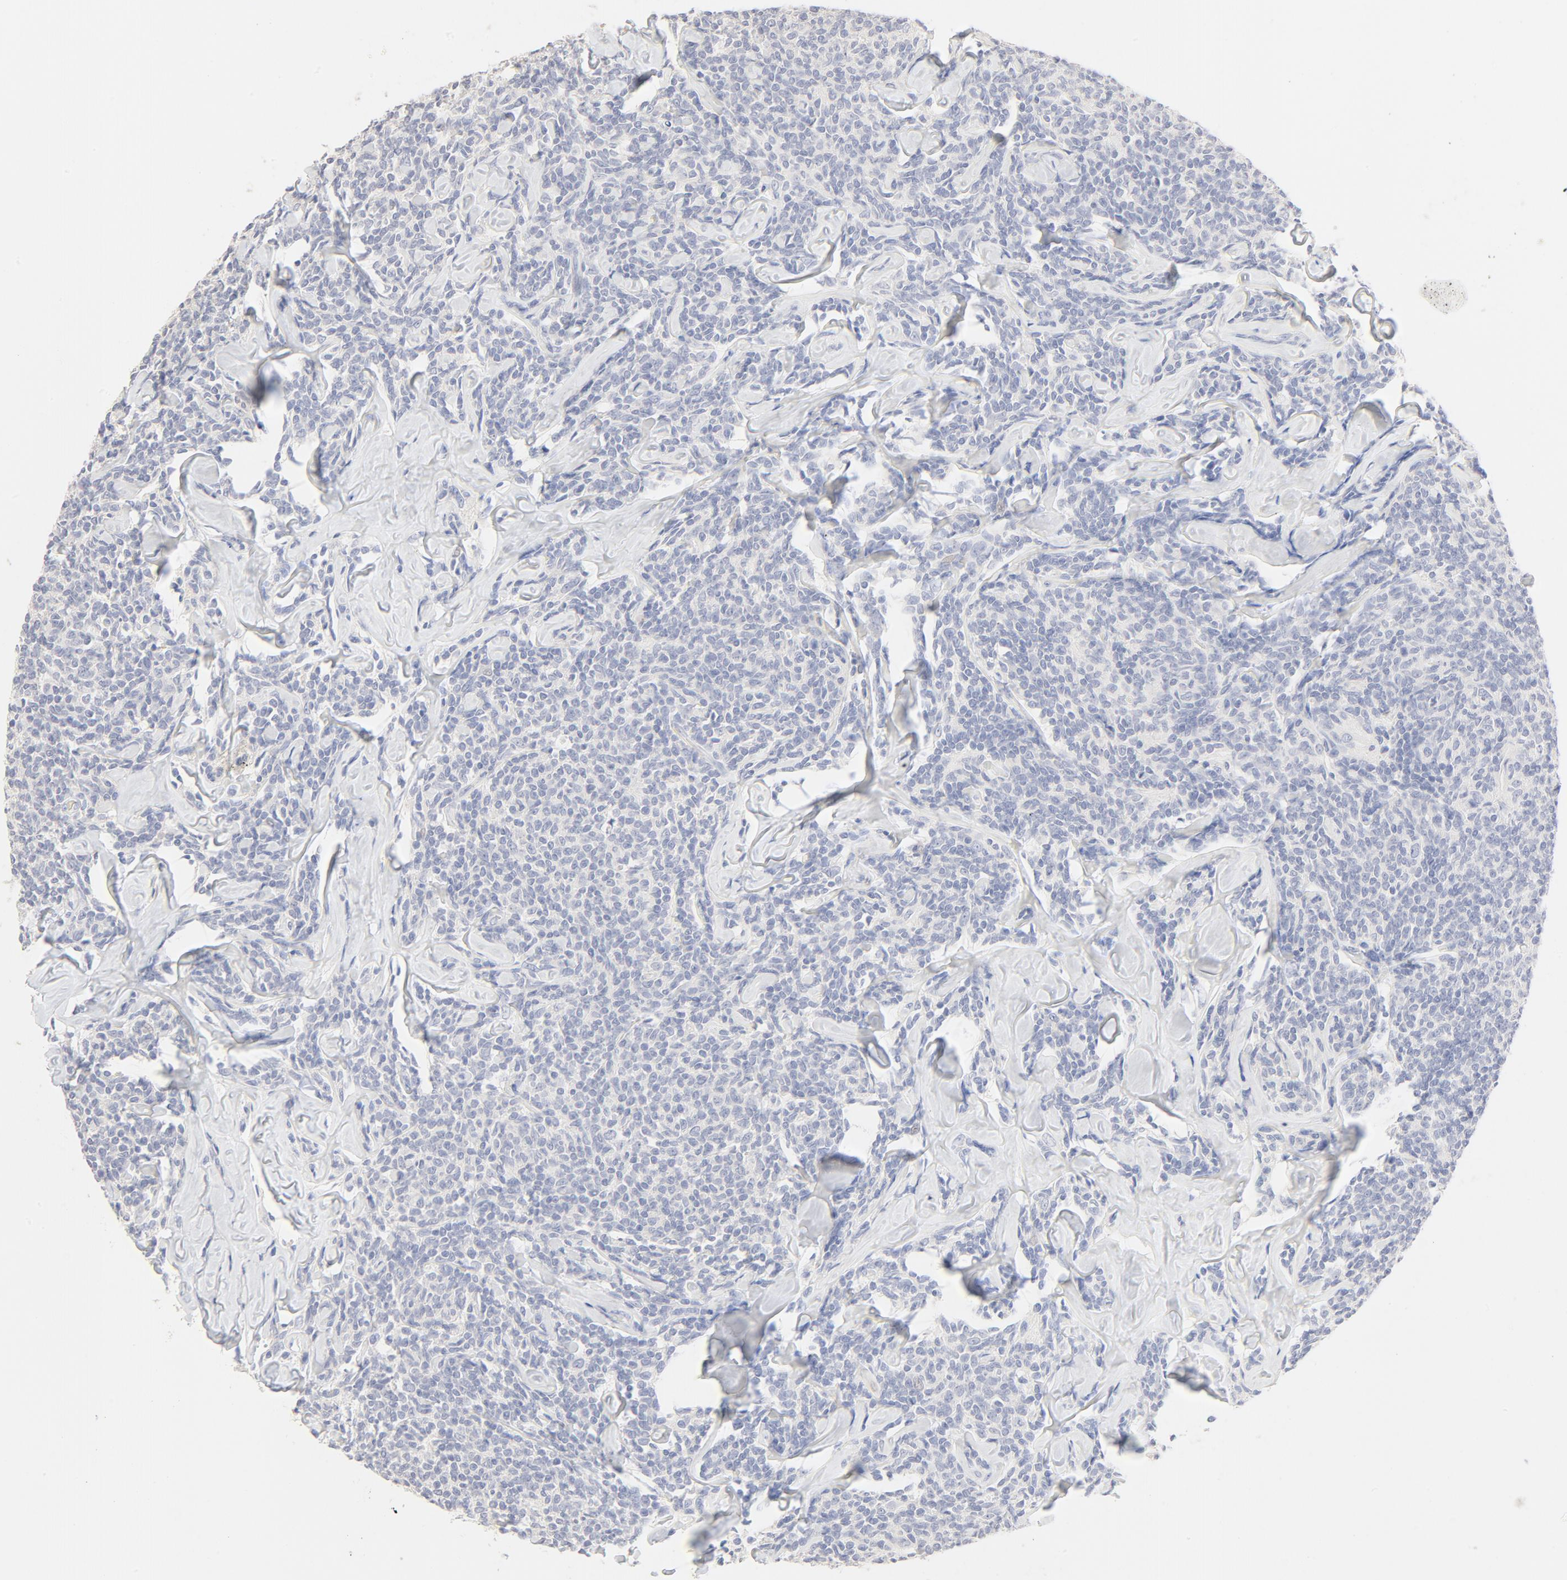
{"staining": {"intensity": "negative", "quantity": "none", "location": "none"}, "tissue": "lymphoma", "cell_type": "Tumor cells", "image_type": "cancer", "snomed": [{"axis": "morphology", "description": "Malignant lymphoma, non-Hodgkin's type, Low grade"}, {"axis": "topography", "description": "Lymph node"}], "caption": "Human lymphoma stained for a protein using immunohistochemistry (IHC) reveals no expression in tumor cells.", "gene": "FCGBP", "patient": {"sex": "female", "age": 56}}